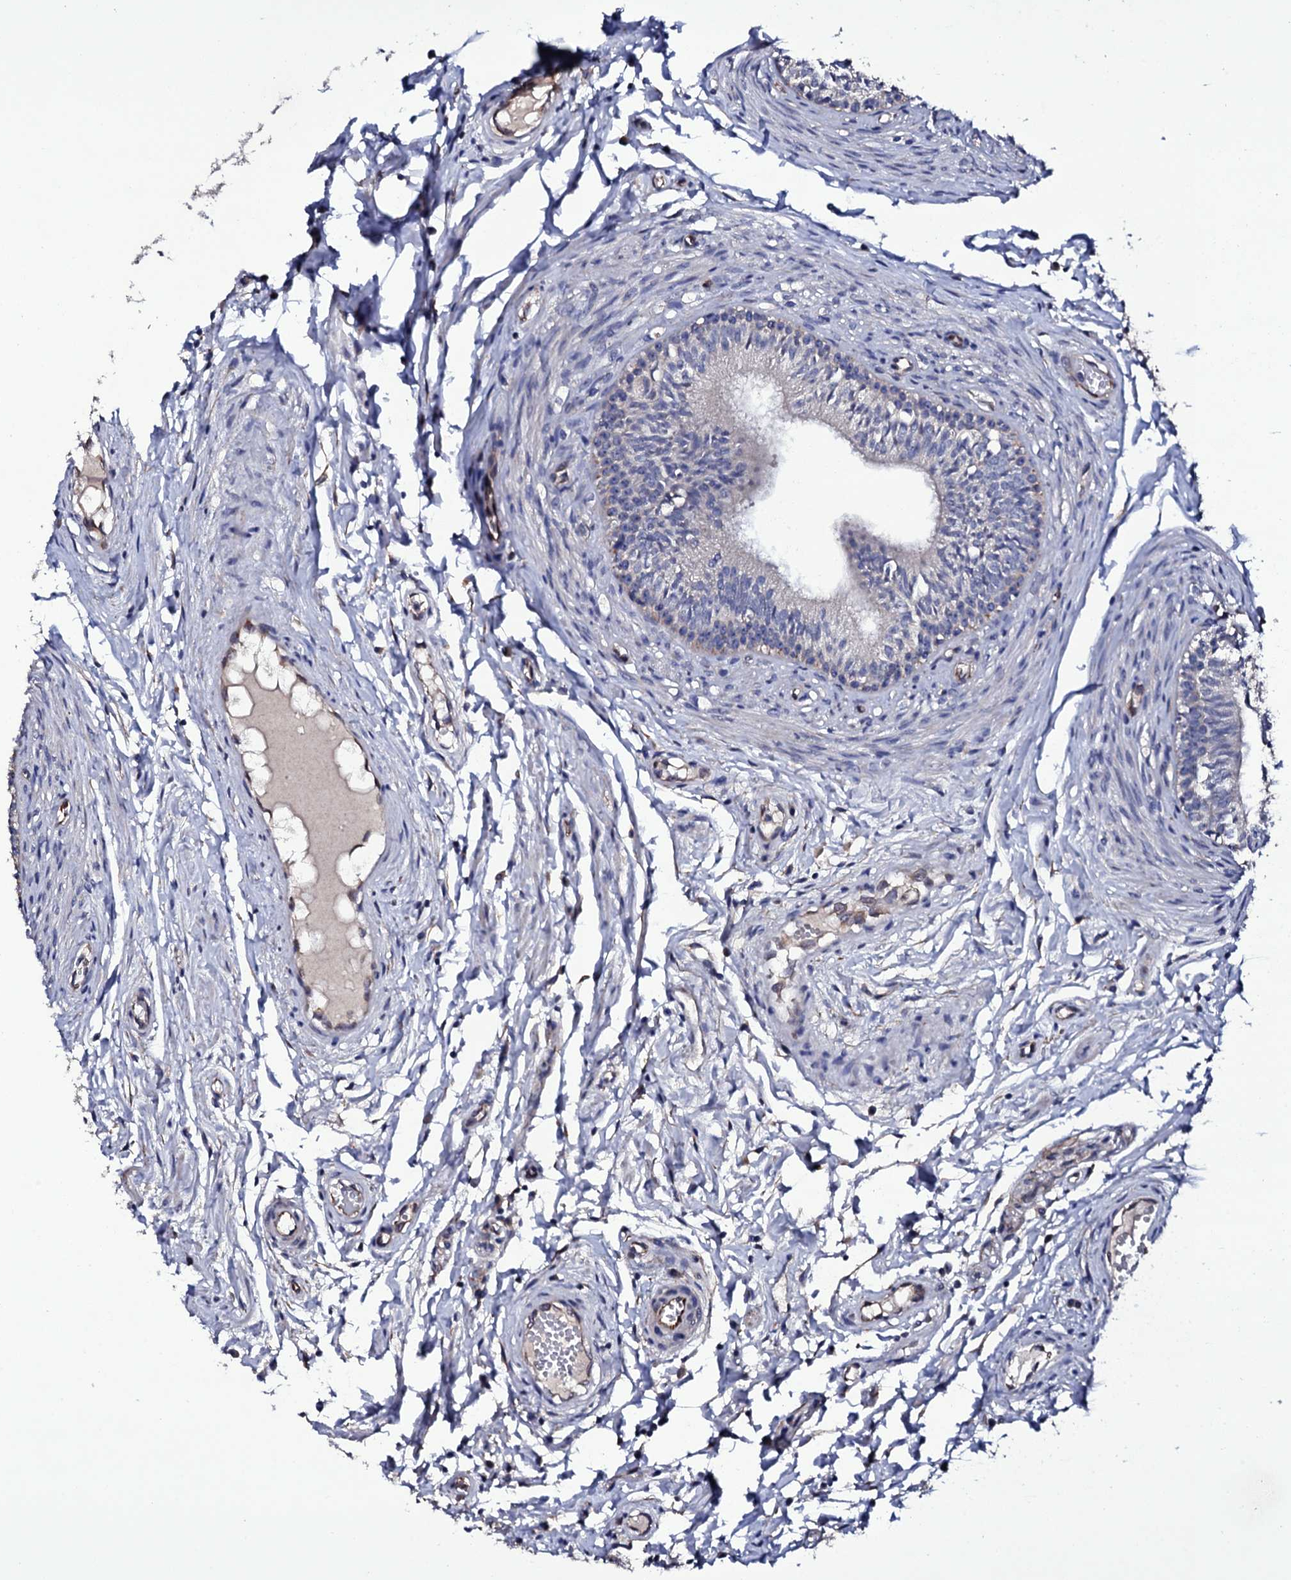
{"staining": {"intensity": "negative", "quantity": "none", "location": "none"}, "tissue": "epididymis", "cell_type": "Glandular cells", "image_type": "normal", "snomed": [{"axis": "morphology", "description": "Normal tissue, NOS"}, {"axis": "topography", "description": "Epididymis, spermatic cord, NOS"}], "caption": "This is a histopathology image of immunohistochemistry staining of benign epididymis, which shows no expression in glandular cells.", "gene": "BCL2L14", "patient": {"sex": "male", "age": 22}}